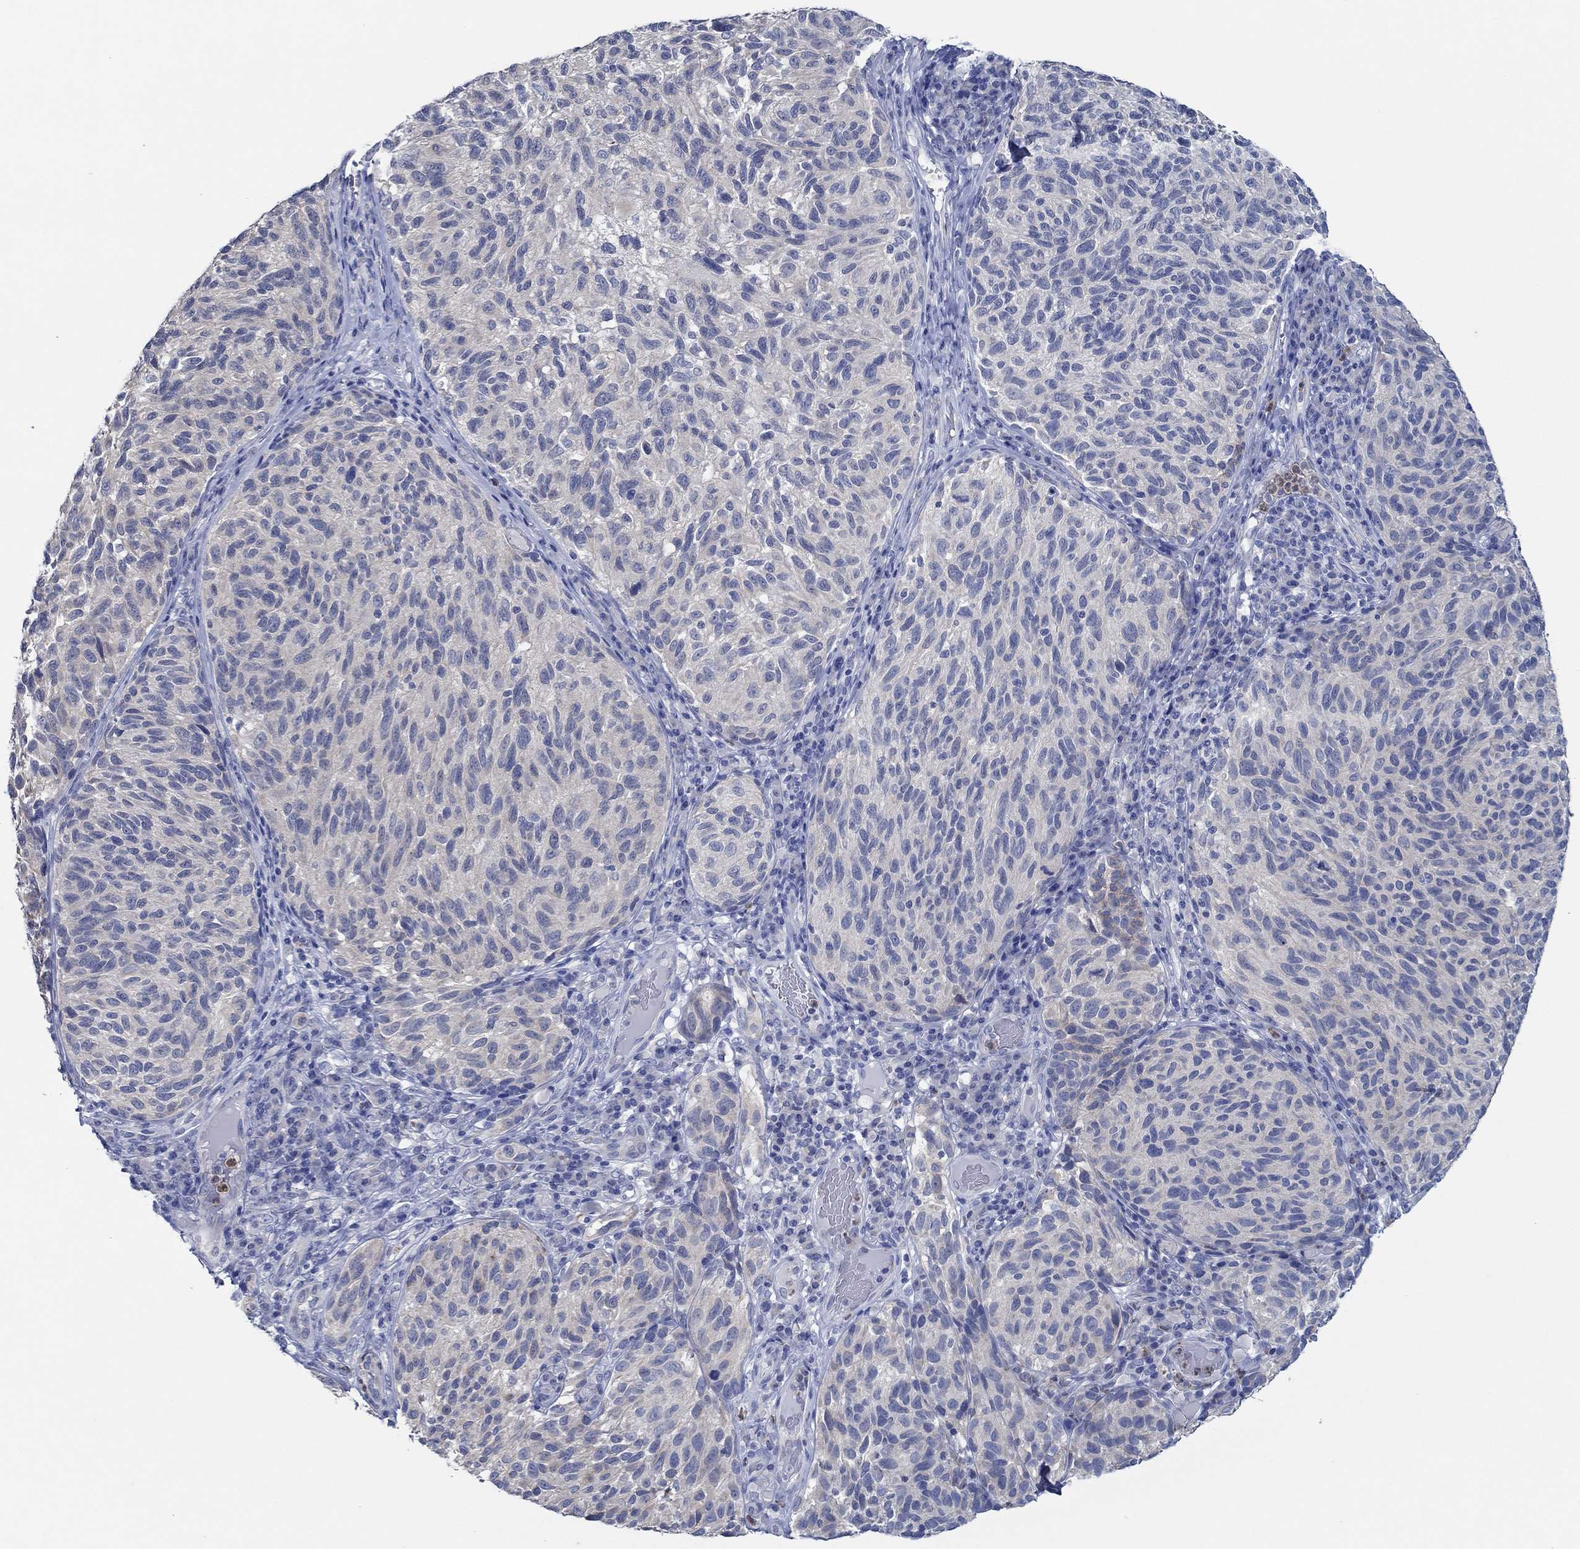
{"staining": {"intensity": "negative", "quantity": "none", "location": "none"}, "tissue": "melanoma", "cell_type": "Tumor cells", "image_type": "cancer", "snomed": [{"axis": "morphology", "description": "Malignant melanoma, NOS"}, {"axis": "topography", "description": "Skin"}], "caption": "Malignant melanoma stained for a protein using immunohistochemistry displays no positivity tumor cells.", "gene": "ZNF671", "patient": {"sex": "female", "age": 73}}